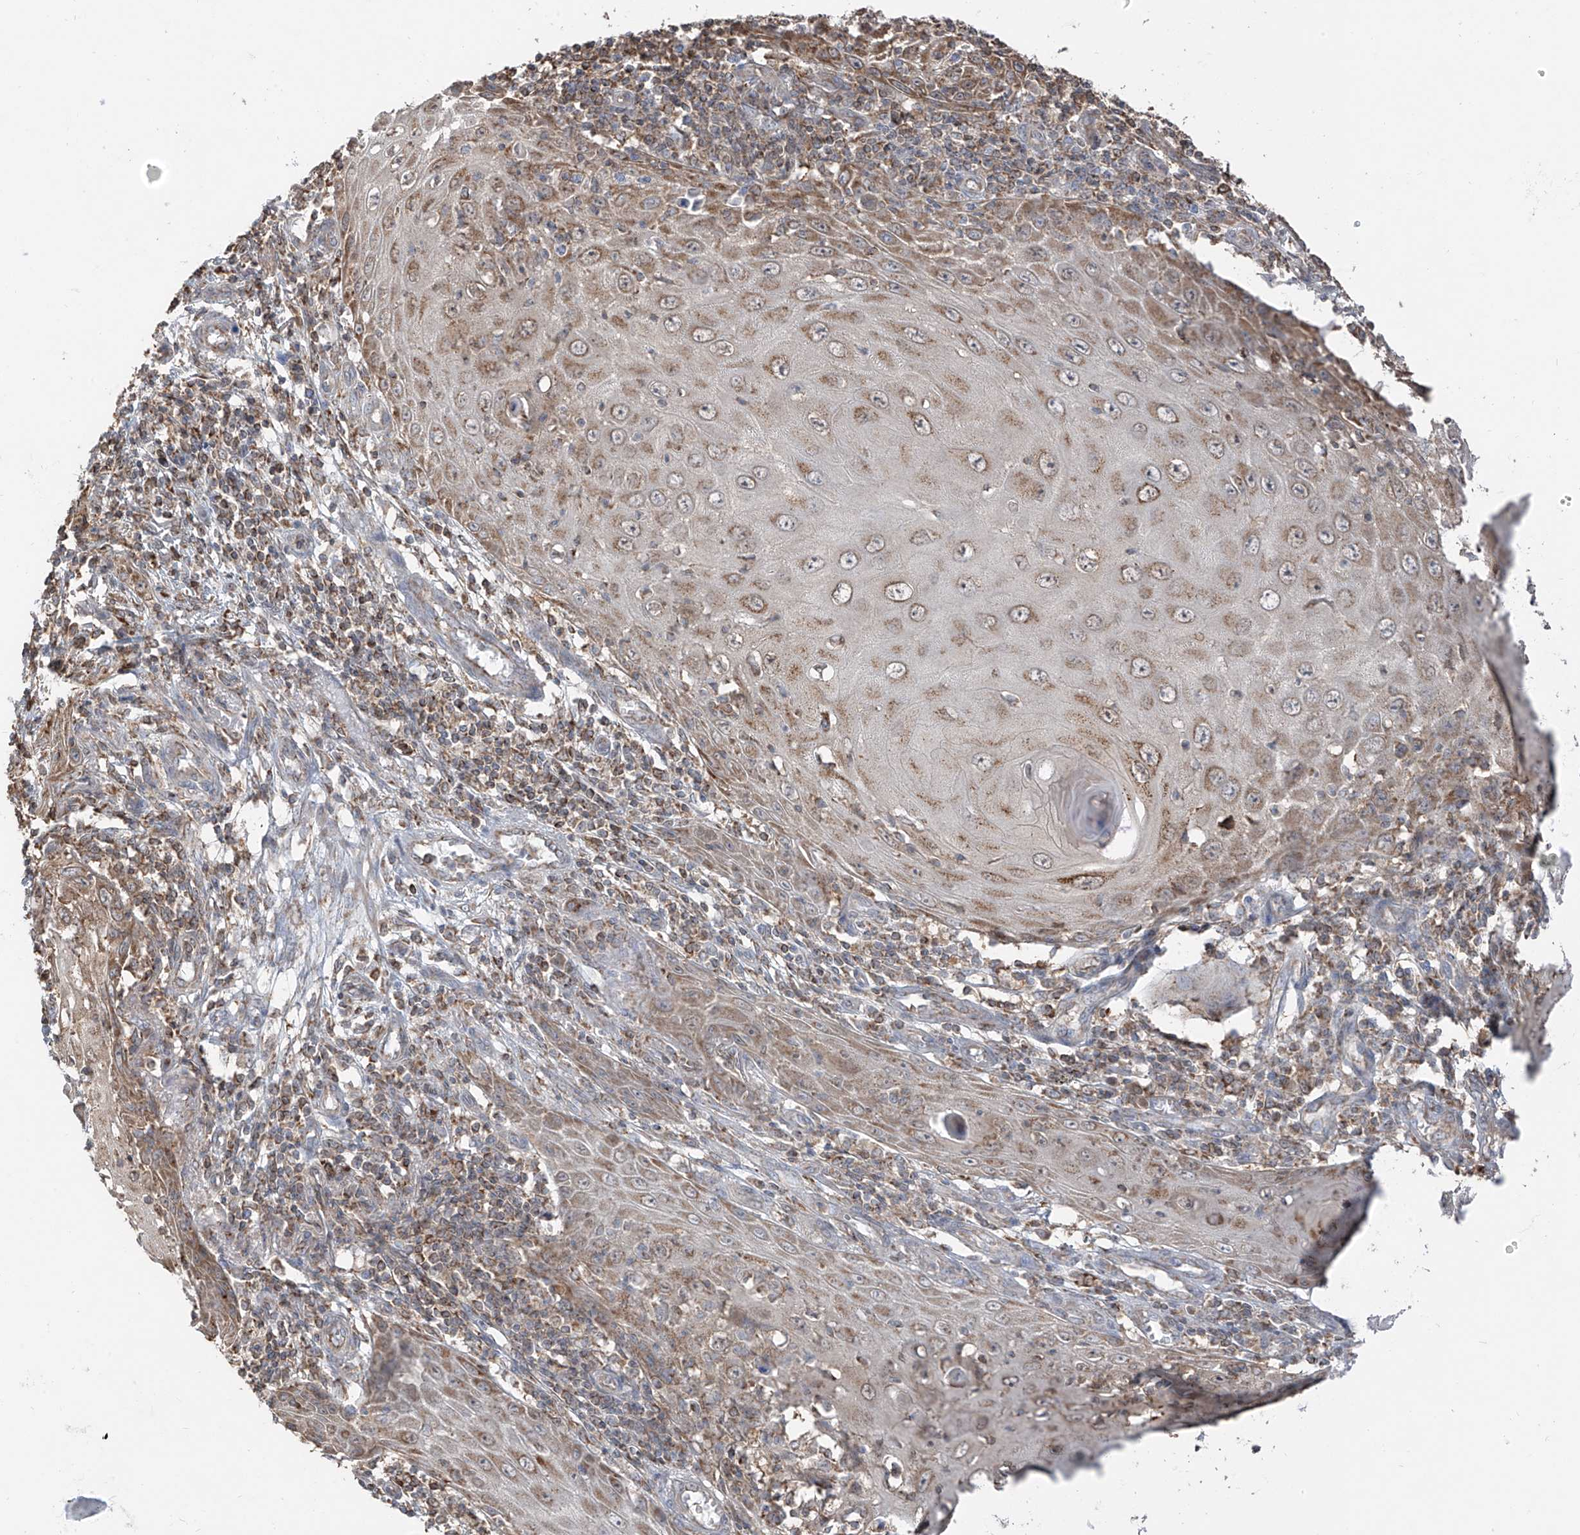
{"staining": {"intensity": "weak", "quantity": ">75%", "location": "cytoplasmic/membranous"}, "tissue": "skin cancer", "cell_type": "Tumor cells", "image_type": "cancer", "snomed": [{"axis": "morphology", "description": "Squamous cell carcinoma, NOS"}, {"axis": "topography", "description": "Skin"}], "caption": "Protein expression by IHC reveals weak cytoplasmic/membranous staining in about >75% of tumor cells in skin squamous cell carcinoma.", "gene": "ETHE1", "patient": {"sex": "female", "age": 73}}